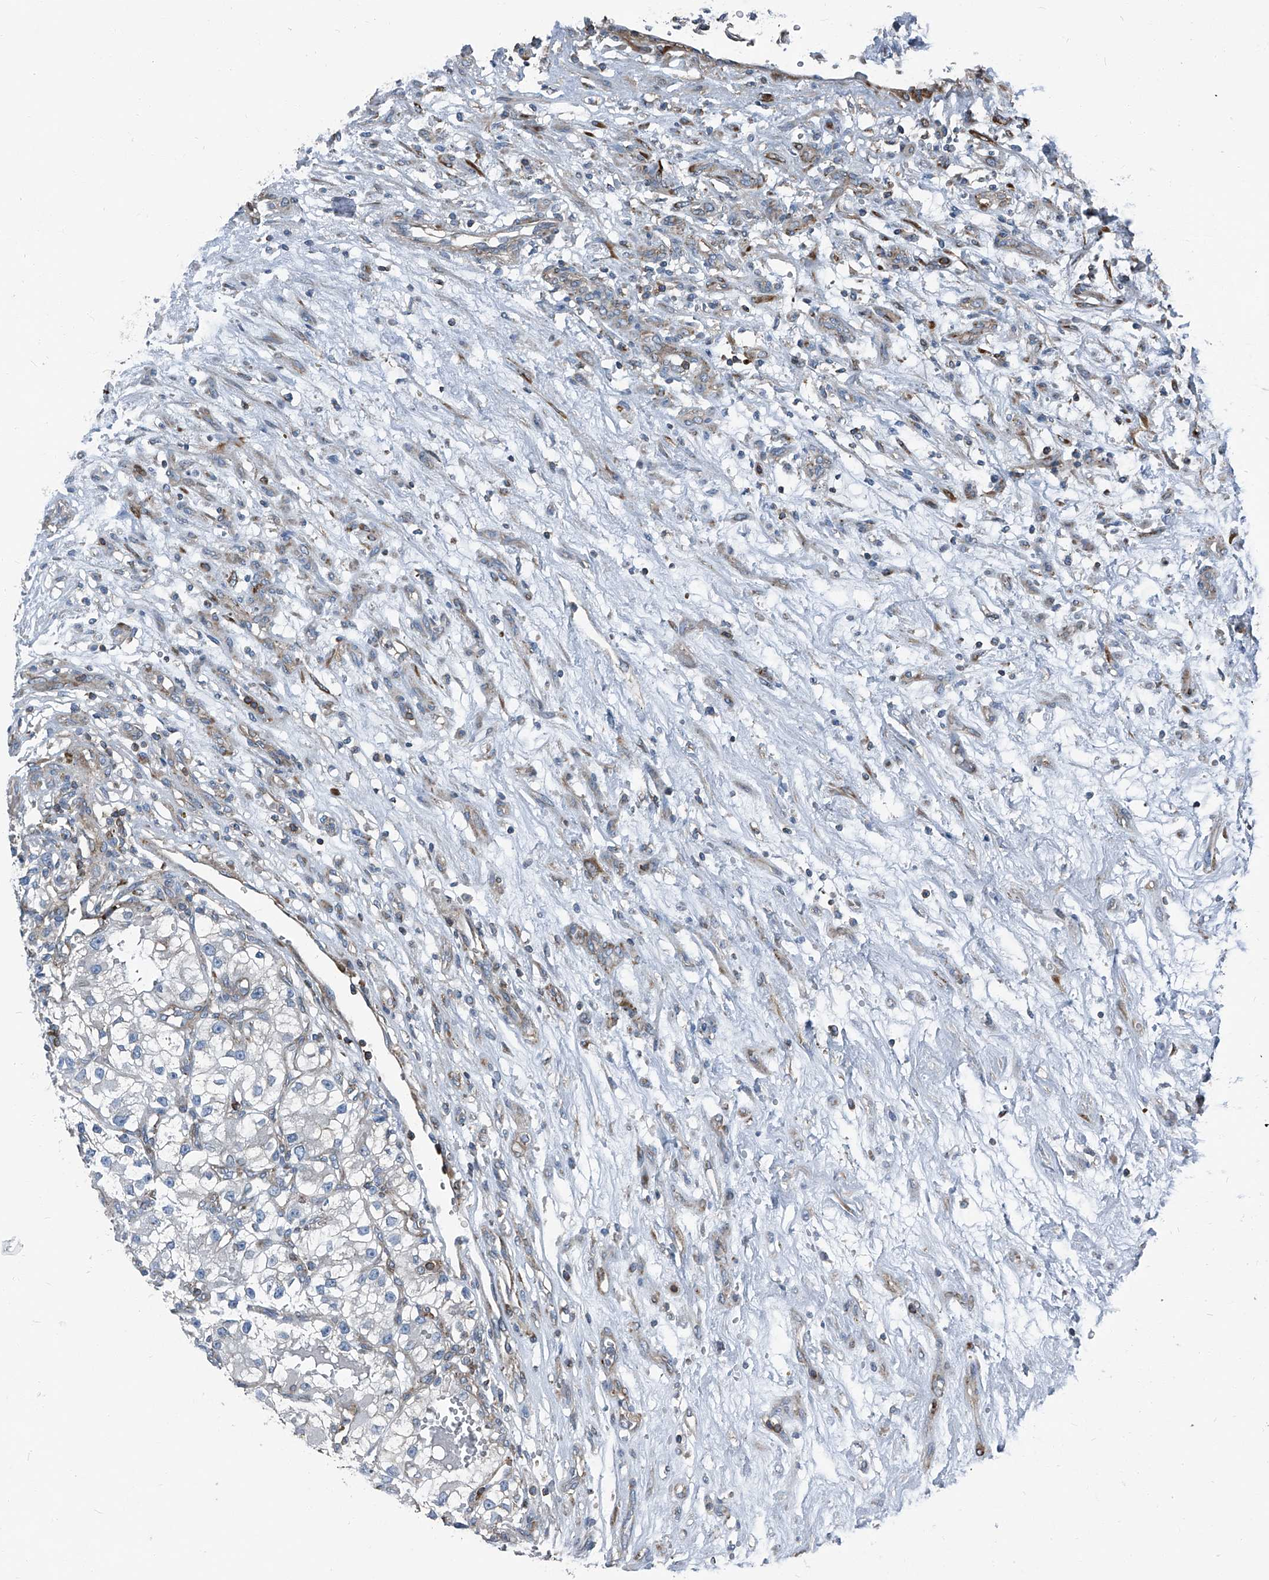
{"staining": {"intensity": "negative", "quantity": "none", "location": "none"}, "tissue": "renal cancer", "cell_type": "Tumor cells", "image_type": "cancer", "snomed": [{"axis": "morphology", "description": "Adenocarcinoma, NOS"}, {"axis": "topography", "description": "Kidney"}], "caption": "Tumor cells show no significant protein expression in renal cancer.", "gene": "SEPTIN7", "patient": {"sex": "female", "age": 57}}